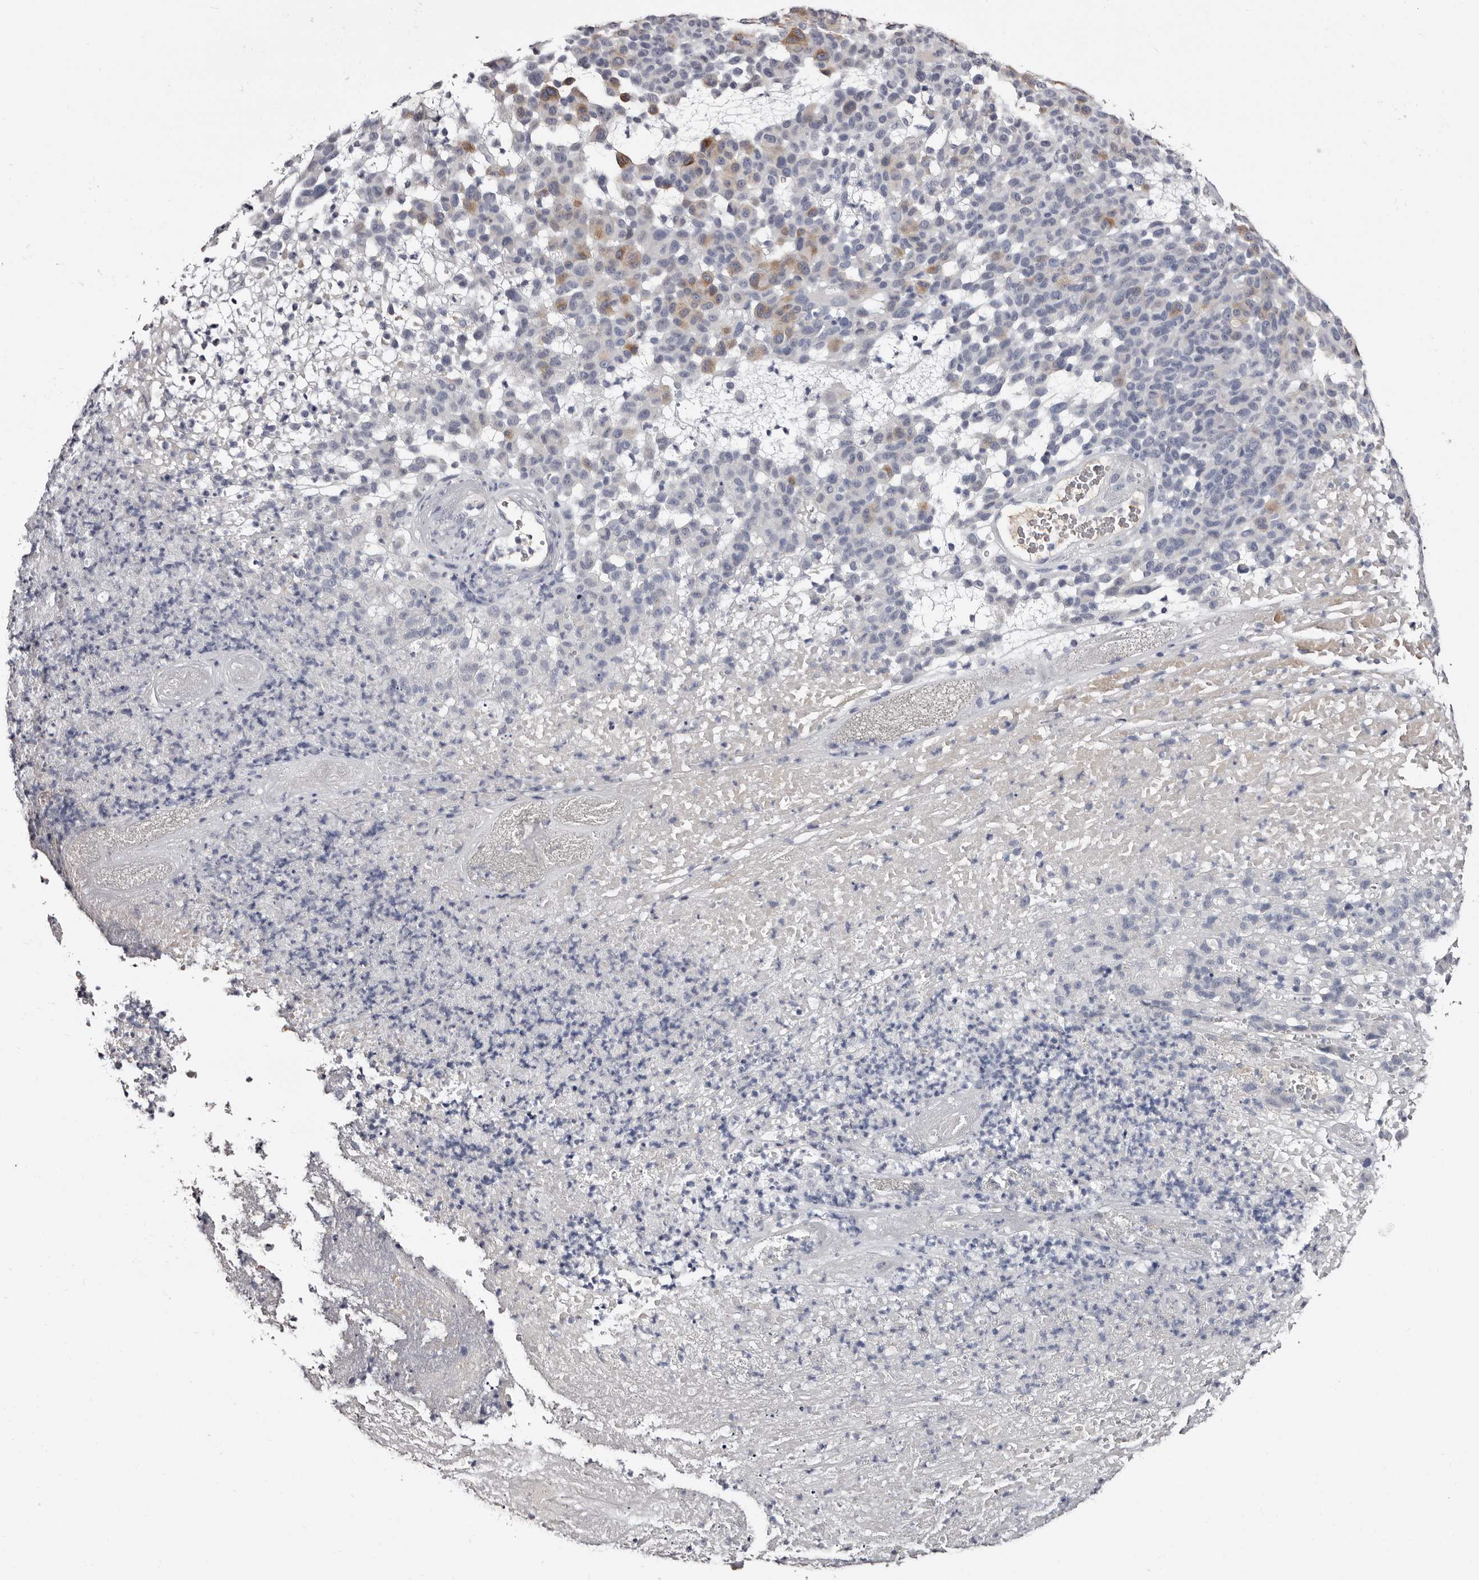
{"staining": {"intensity": "weak", "quantity": "25%-75%", "location": "cytoplasmic/membranous"}, "tissue": "melanoma", "cell_type": "Tumor cells", "image_type": "cancer", "snomed": [{"axis": "morphology", "description": "Malignant melanoma, NOS"}, {"axis": "topography", "description": "Skin"}], "caption": "Weak cytoplasmic/membranous staining for a protein is appreciated in approximately 25%-75% of tumor cells of malignant melanoma using immunohistochemistry.", "gene": "TBC1D22B", "patient": {"sex": "male", "age": 59}}